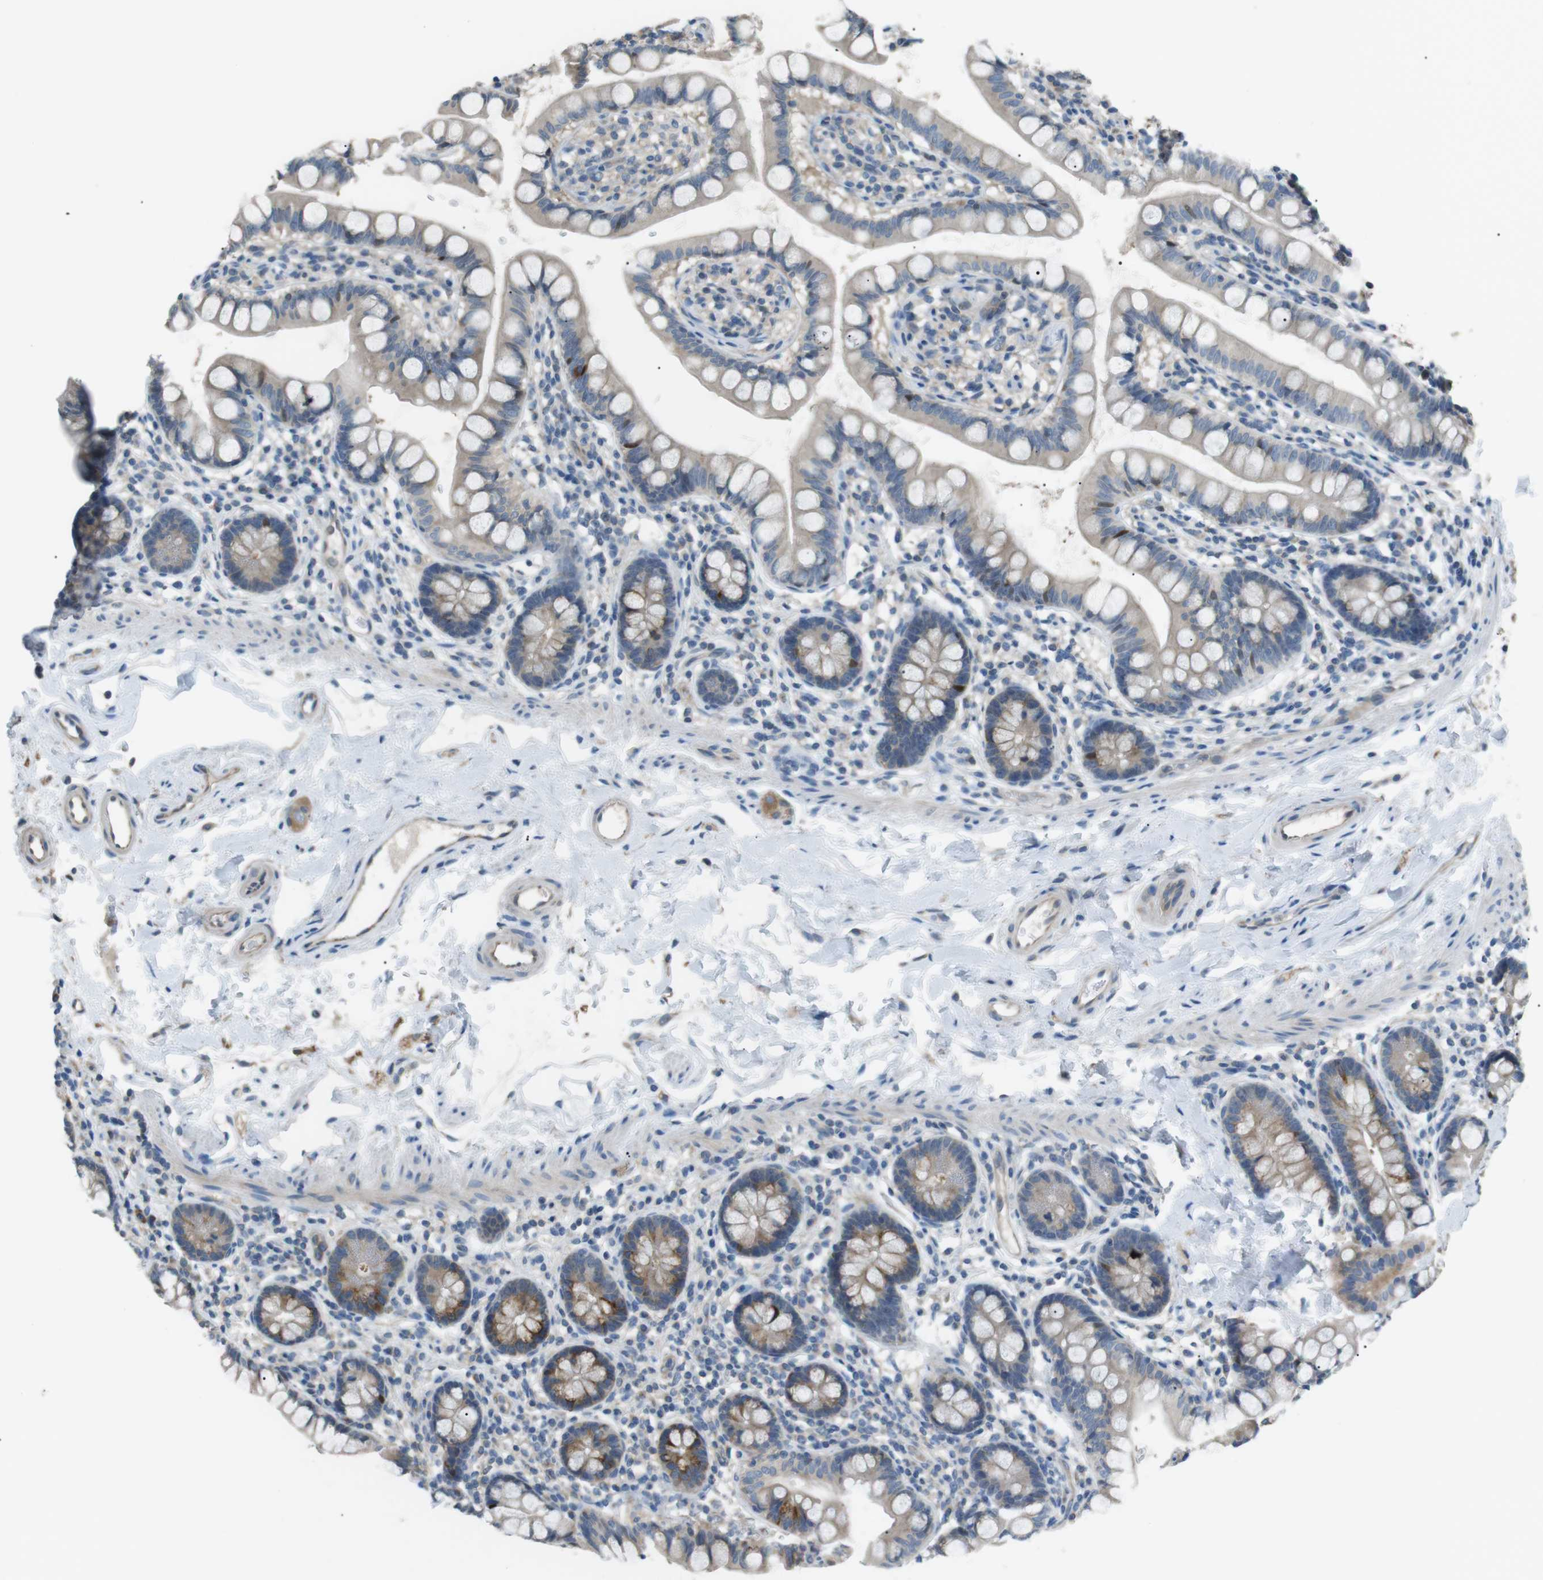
{"staining": {"intensity": "moderate", "quantity": "25%-75%", "location": "cytoplasmic/membranous"}, "tissue": "small intestine", "cell_type": "Glandular cells", "image_type": "normal", "snomed": [{"axis": "morphology", "description": "Normal tissue, NOS"}, {"axis": "topography", "description": "Small intestine"}], "caption": "IHC staining of unremarkable small intestine, which displays medium levels of moderate cytoplasmic/membranous expression in about 25%-75% of glandular cells indicating moderate cytoplasmic/membranous protein expression. The staining was performed using DAB (3,3'-diaminobenzidine) (brown) for protein detection and nuclei were counterstained in hematoxylin (blue).", "gene": "CDH26", "patient": {"sex": "female", "age": 84}}